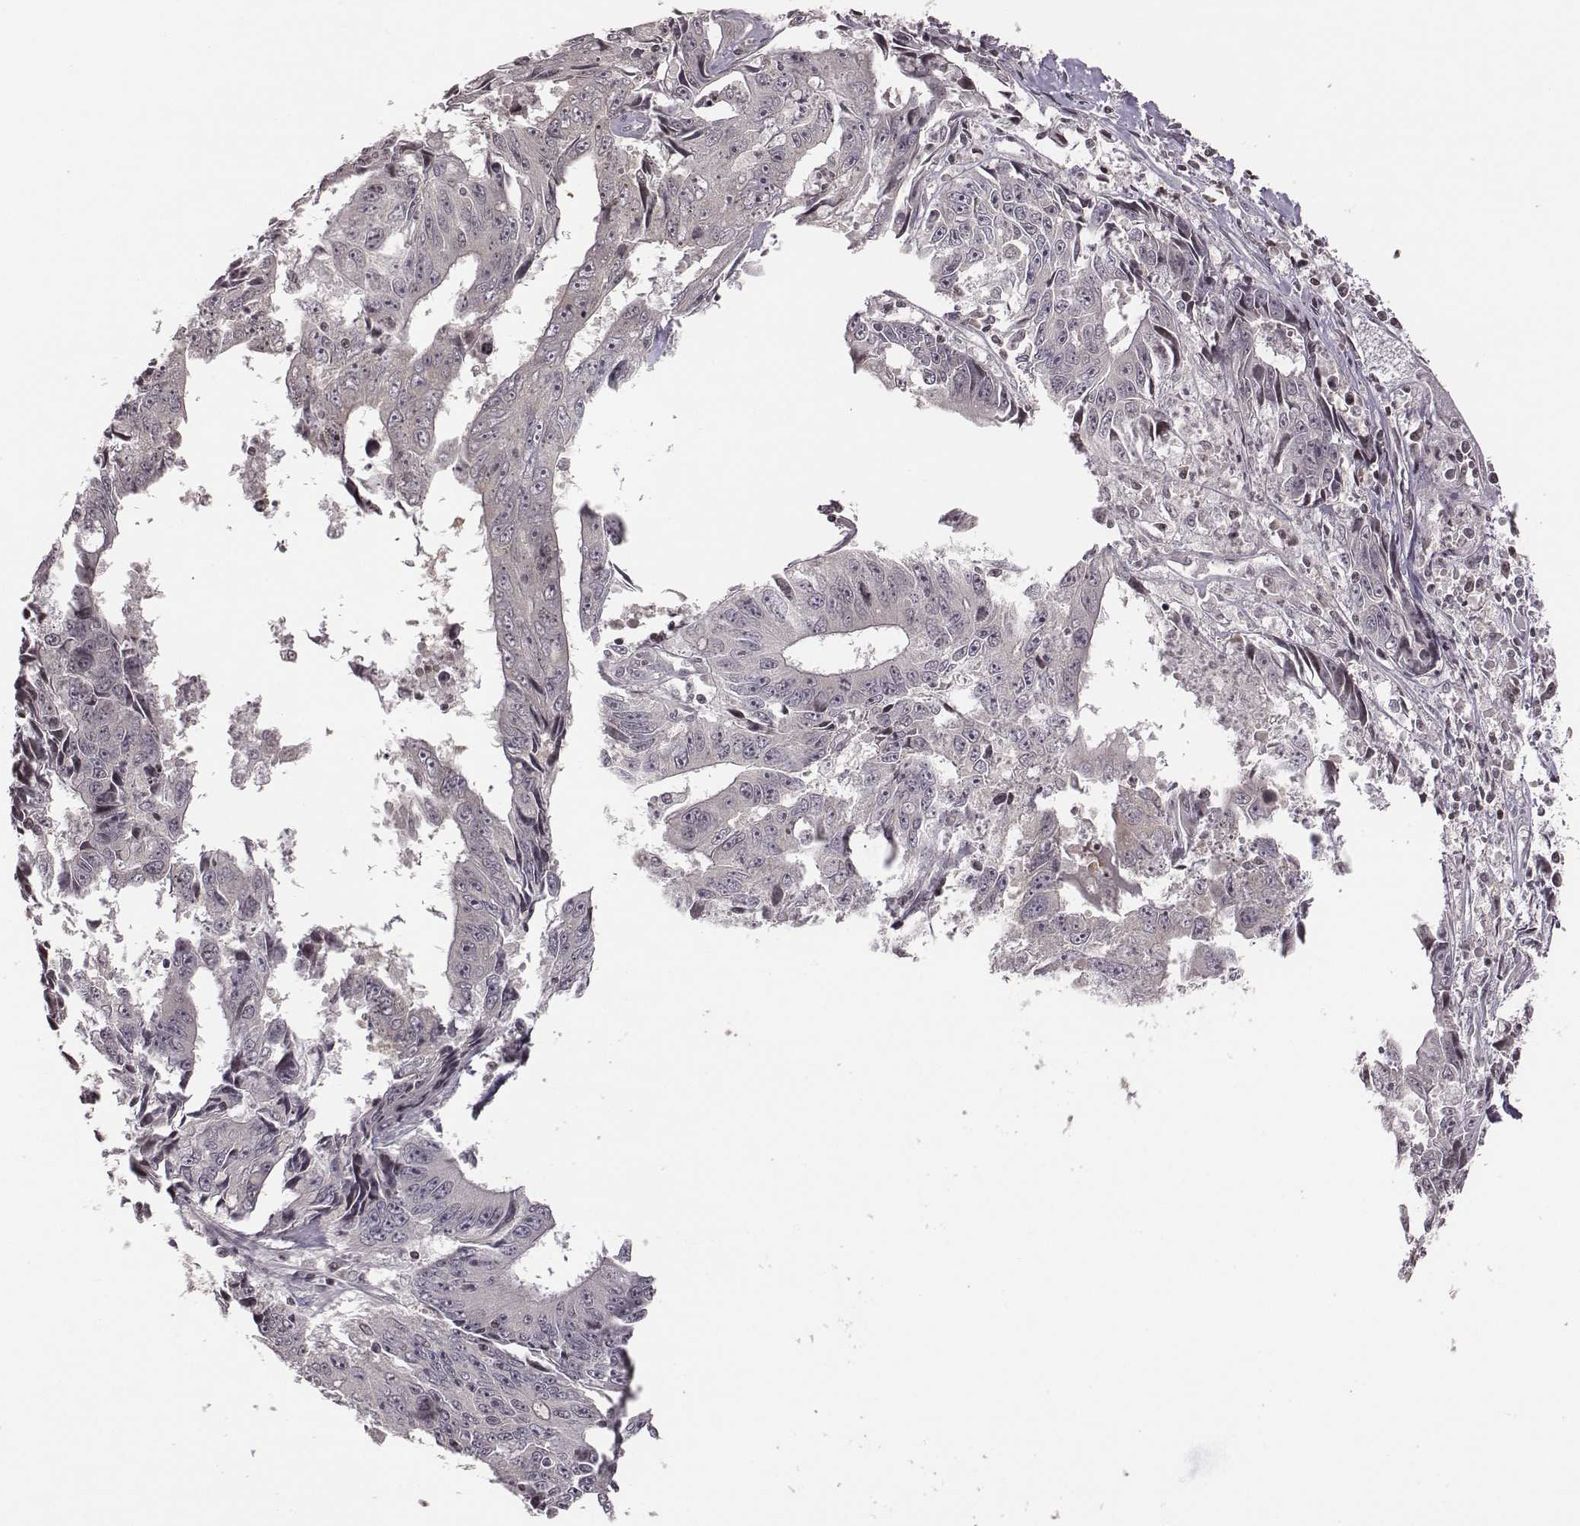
{"staining": {"intensity": "negative", "quantity": "none", "location": "none"}, "tissue": "liver cancer", "cell_type": "Tumor cells", "image_type": "cancer", "snomed": [{"axis": "morphology", "description": "Cholangiocarcinoma"}, {"axis": "topography", "description": "Liver"}], "caption": "Immunohistochemistry photomicrograph of liver cholangiocarcinoma stained for a protein (brown), which shows no staining in tumor cells. (Brightfield microscopy of DAB (3,3'-diaminobenzidine) immunohistochemistry (IHC) at high magnification).", "gene": "GRM4", "patient": {"sex": "male", "age": 65}}